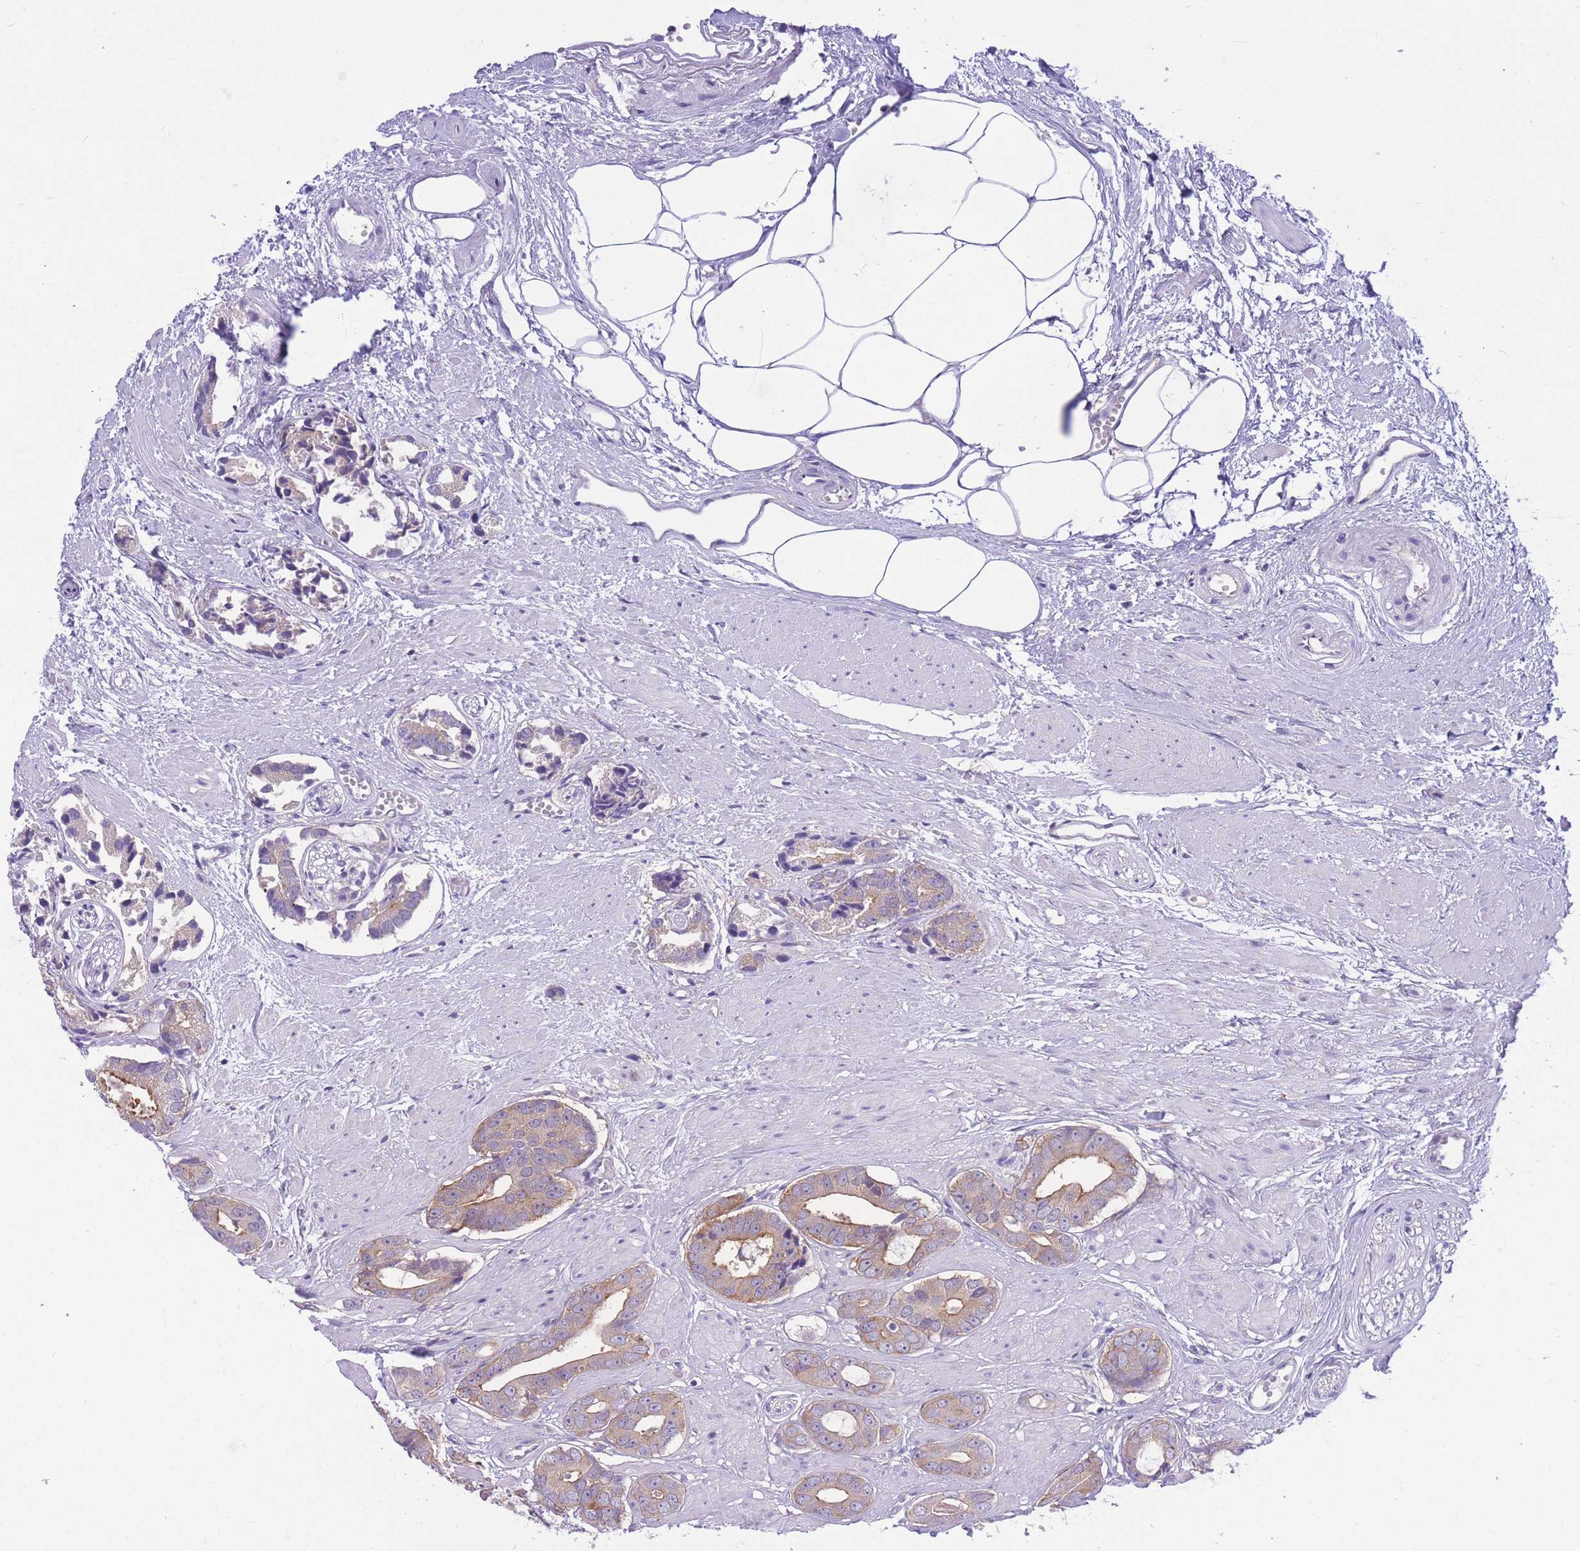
{"staining": {"intensity": "moderate", "quantity": "25%-75%", "location": "cytoplasmic/membranous"}, "tissue": "prostate cancer", "cell_type": "Tumor cells", "image_type": "cancer", "snomed": [{"axis": "morphology", "description": "Adenocarcinoma, Low grade"}, {"axis": "topography", "description": "Prostate"}], "caption": "Tumor cells display medium levels of moderate cytoplasmic/membranous expression in about 25%-75% of cells in human prostate cancer (adenocarcinoma (low-grade)). (IHC, brightfield microscopy, high magnification).", "gene": "NAMPT", "patient": {"sex": "male", "age": 64}}